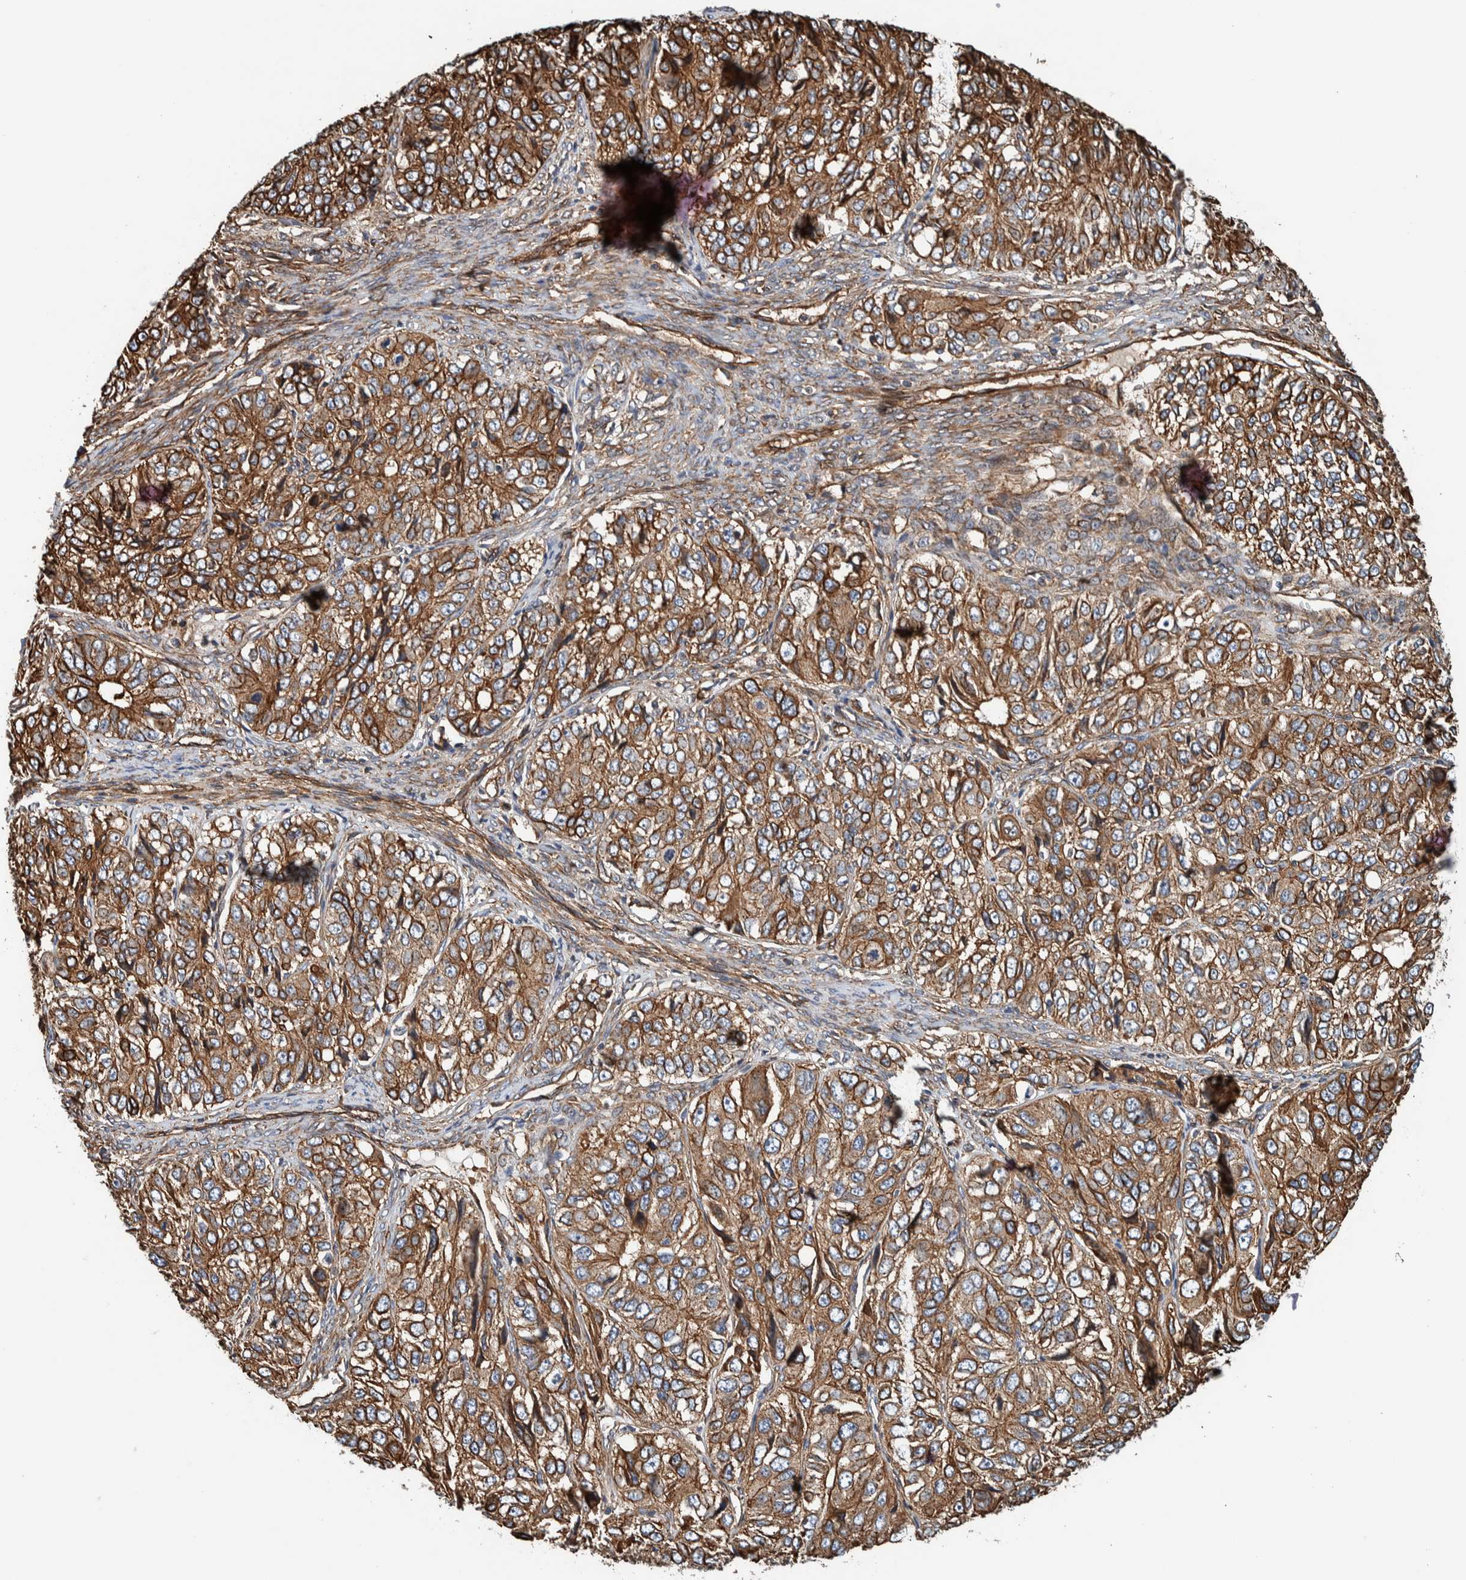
{"staining": {"intensity": "moderate", "quantity": ">75%", "location": "cytoplasmic/membranous"}, "tissue": "ovarian cancer", "cell_type": "Tumor cells", "image_type": "cancer", "snomed": [{"axis": "morphology", "description": "Carcinoma, endometroid"}, {"axis": "topography", "description": "Ovary"}], "caption": "DAB immunohistochemical staining of human ovarian endometroid carcinoma shows moderate cytoplasmic/membranous protein positivity in about >75% of tumor cells.", "gene": "PKD1L1", "patient": {"sex": "female", "age": 51}}